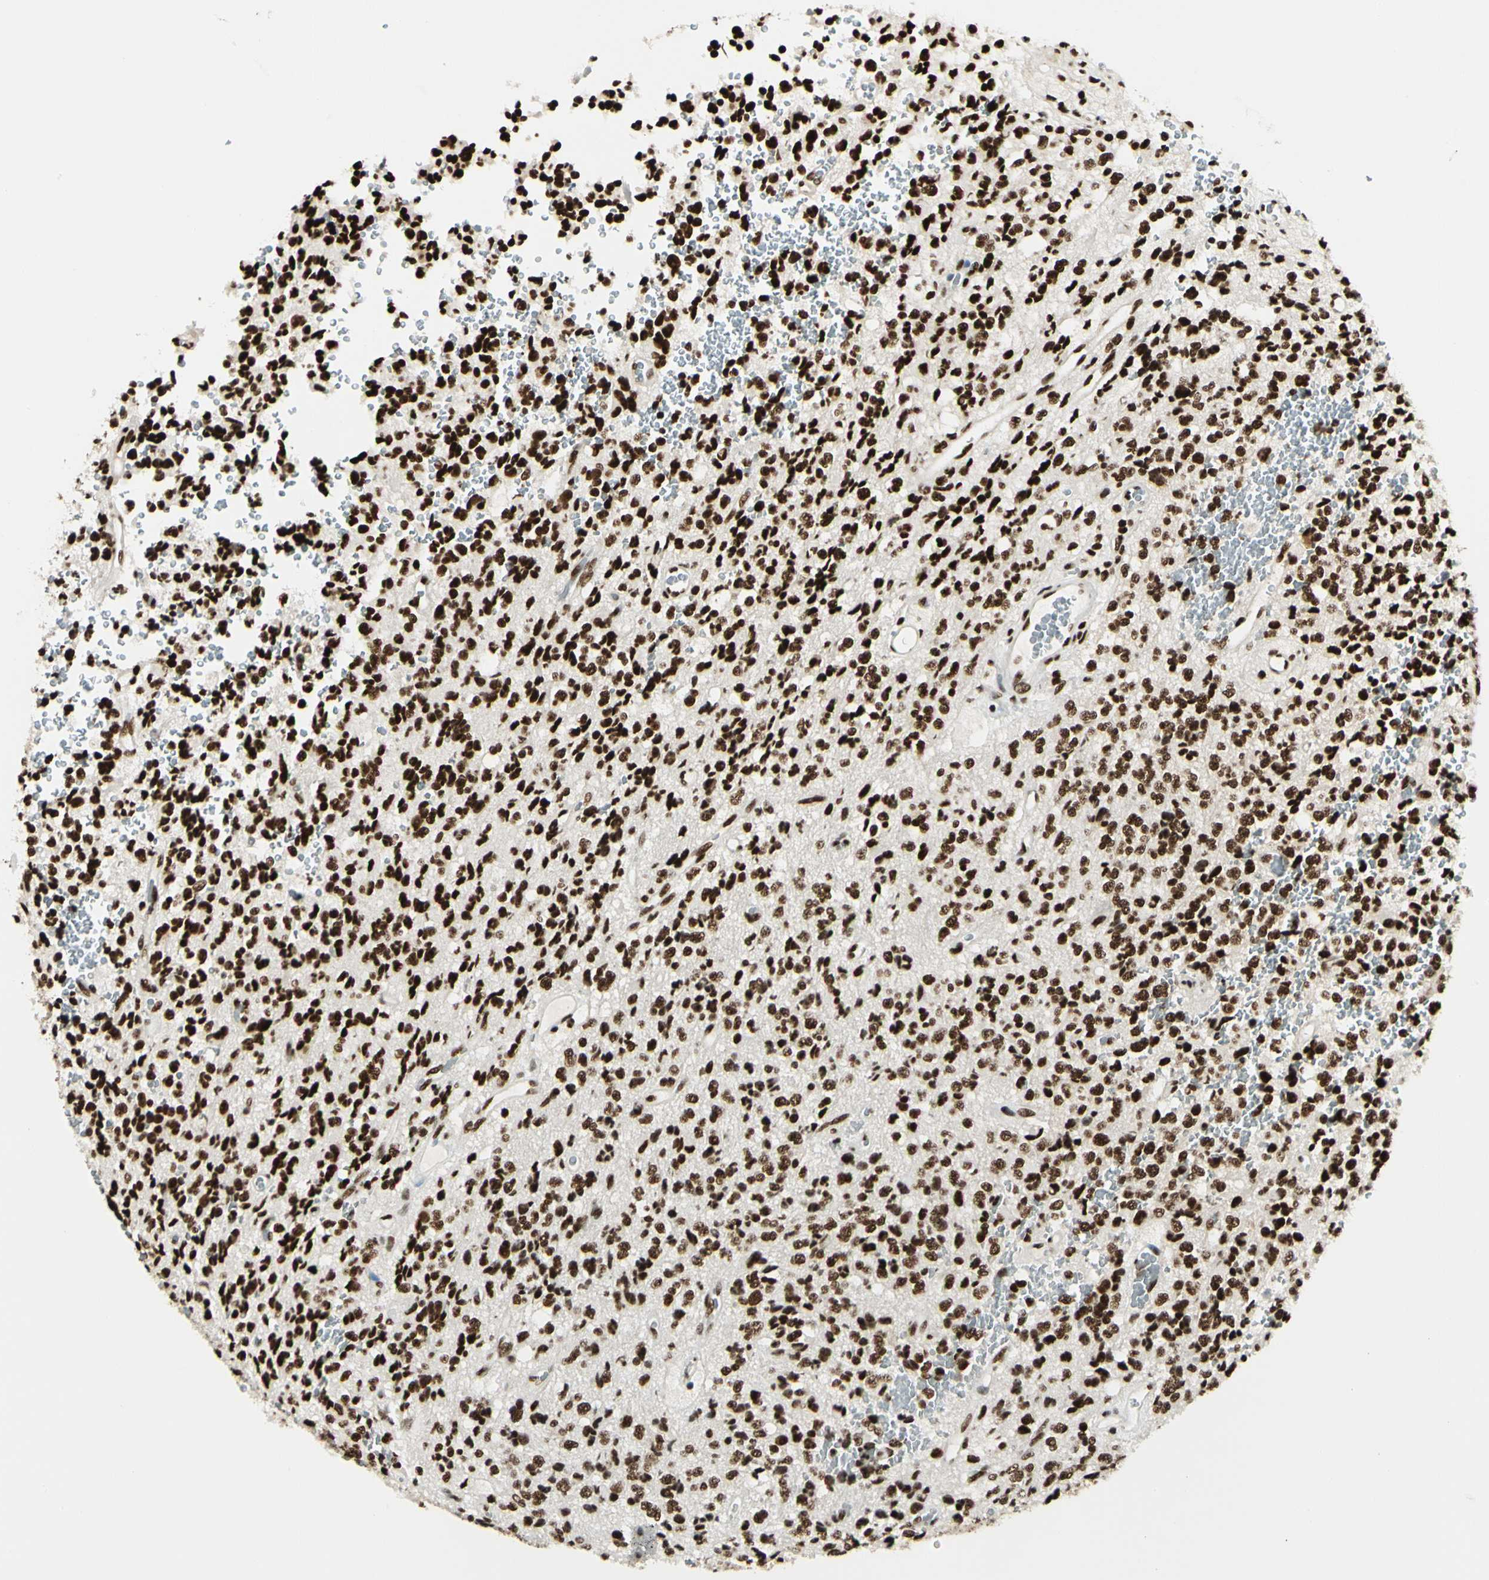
{"staining": {"intensity": "strong", "quantity": ">75%", "location": "nuclear"}, "tissue": "glioma", "cell_type": "Tumor cells", "image_type": "cancer", "snomed": [{"axis": "morphology", "description": "Glioma, malignant, High grade"}, {"axis": "topography", "description": "pancreas cauda"}], "caption": "There is high levels of strong nuclear positivity in tumor cells of malignant glioma (high-grade), as demonstrated by immunohistochemical staining (brown color).", "gene": "CCAR1", "patient": {"sex": "male", "age": 60}}